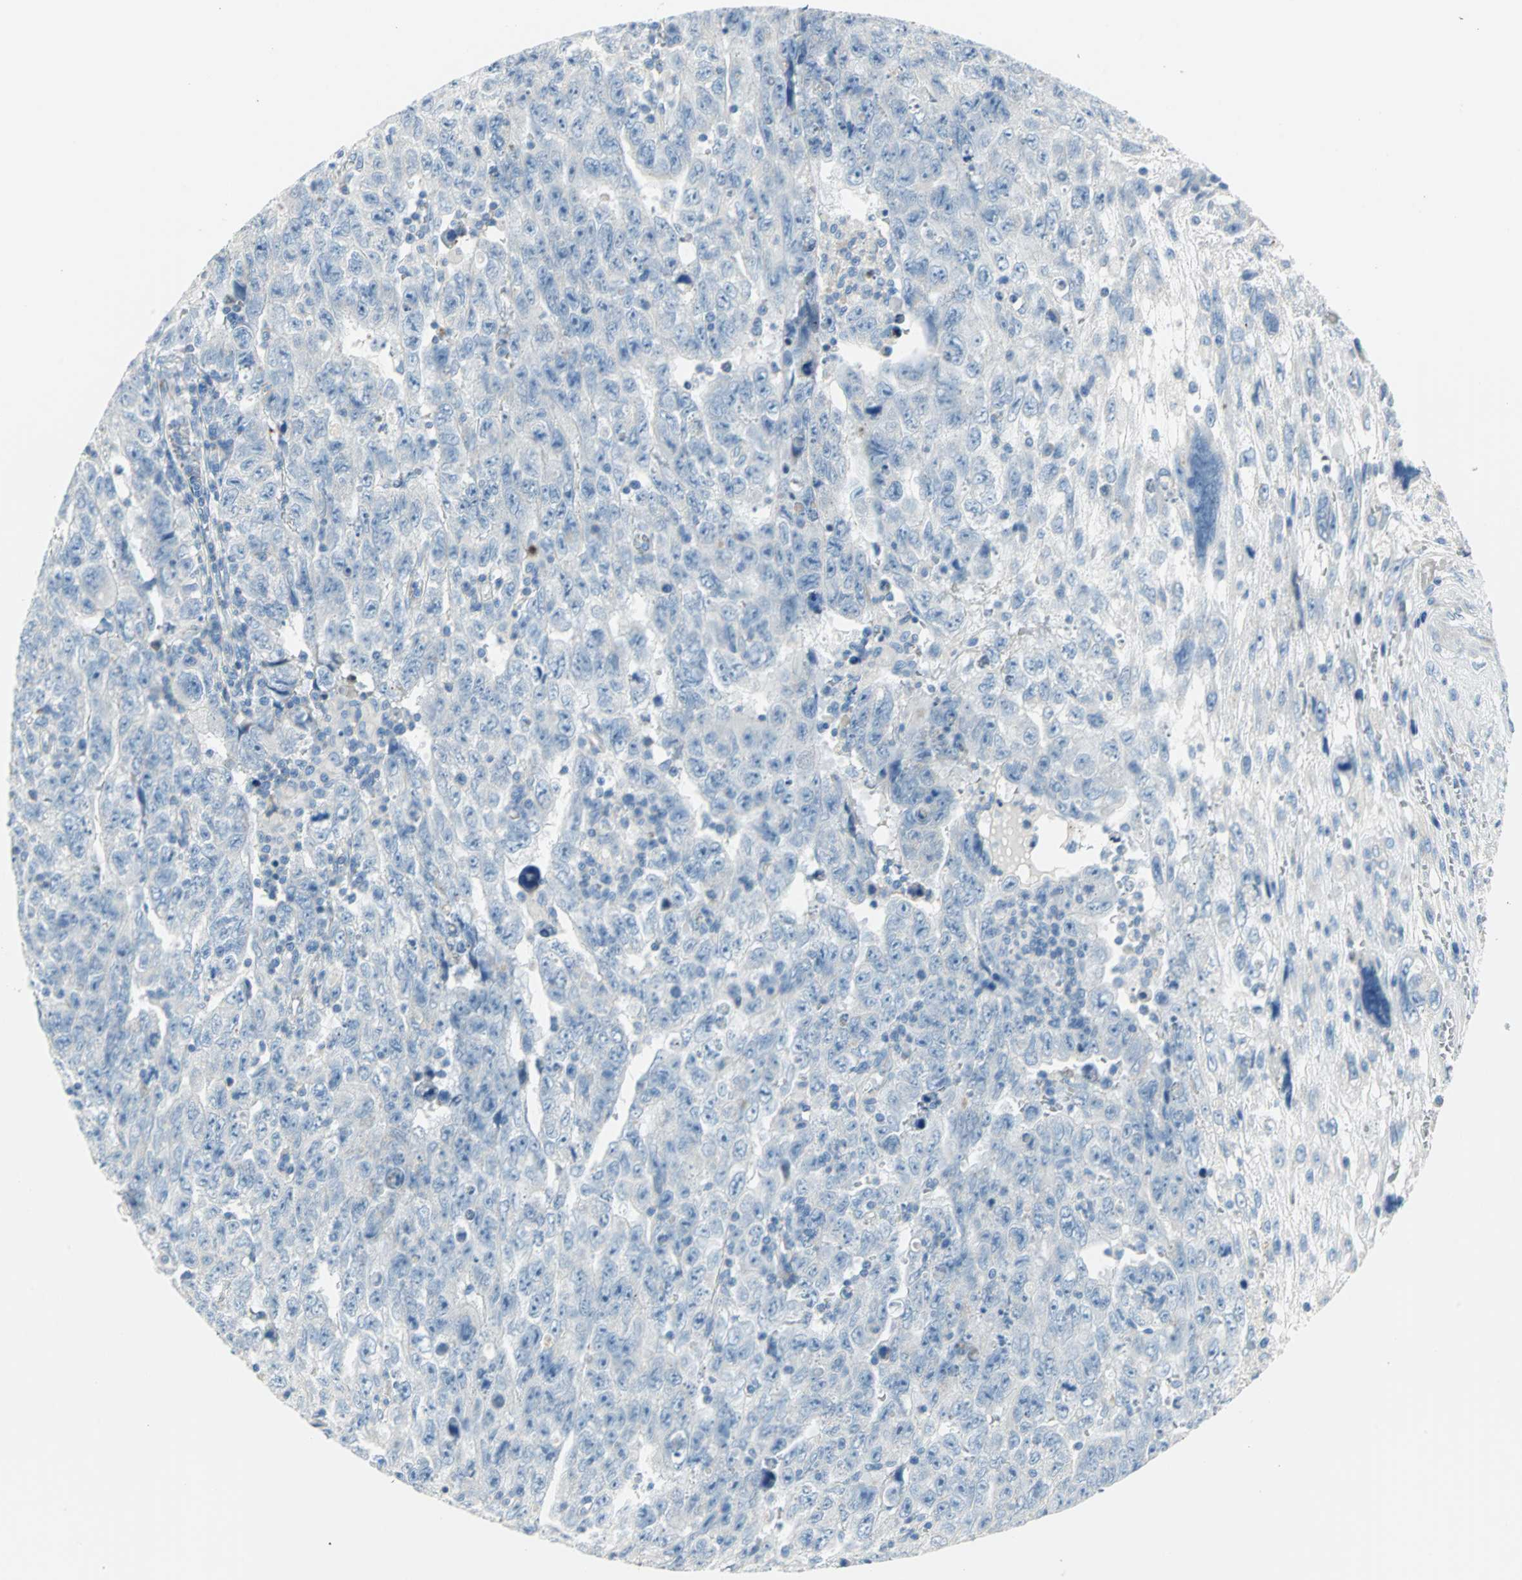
{"staining": {"intensity": "negative", "quantity": "none", "location": "none"}, "tissue": "testis cancer", "cell_type": "Tumor cells", "image_type": "cancer", "snomed": [{"axis": "morphology", "description": "Carcinoma, Embryonal, NOS"}, {"axis": "topography", "description": "Testis"}], "caption": "Immunohistochemical staining of testis cancer displays no significant positivity in tumor cells.", "gene": "ALOX15", "patient": {"sex": "male", "age": 28}}